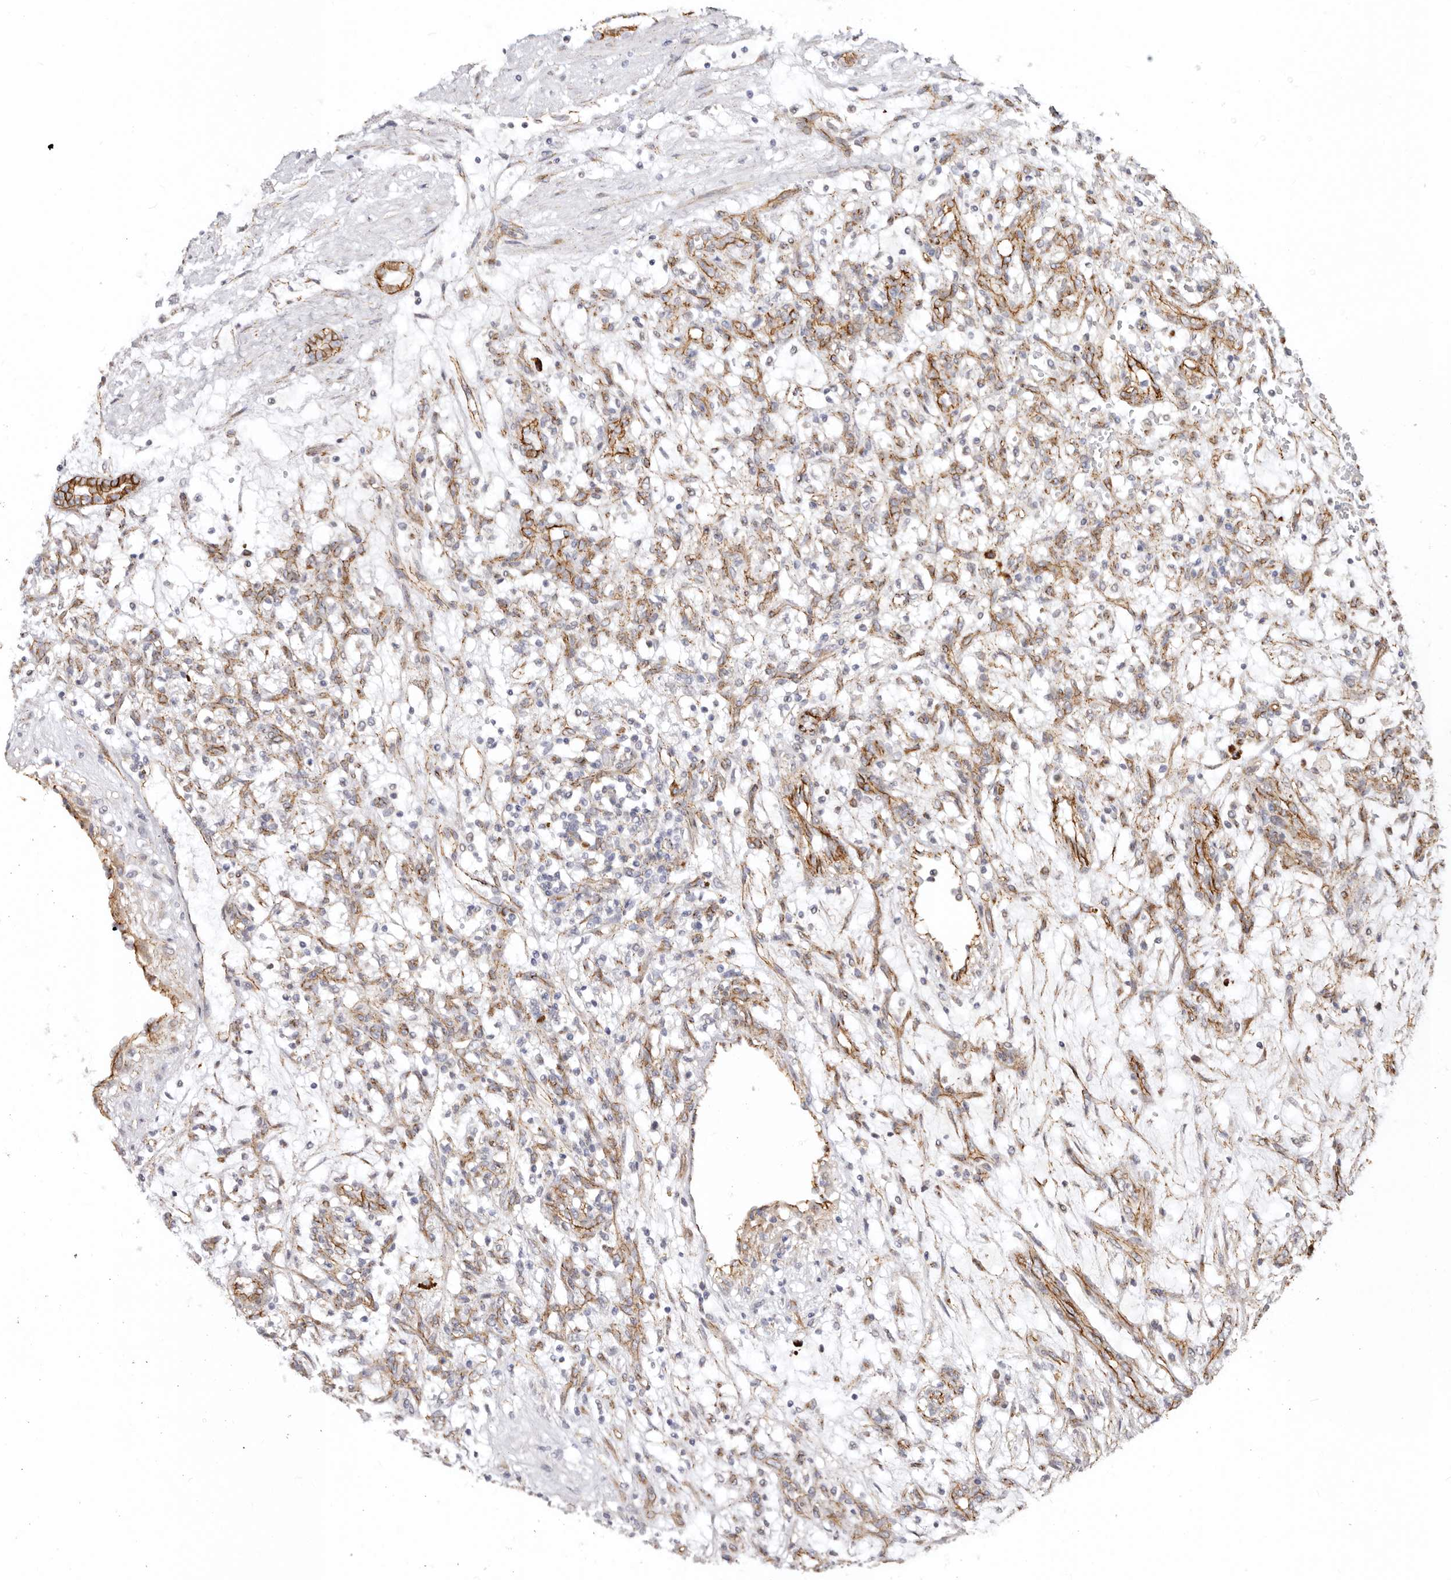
{"staining": {"intensity": "negative", "quantity": "none", "location": "none"}, "tissue": "renal cancer", "cell_type": "Tumor cells", "image_type": "cancer", "snomed": [{"axis": "morphology", "description": "Adenocarcinoma, NOS"}, {"axis": "topography", "description": "Kidney"}], "caption": "Protein analysis of renal cancer shows no significant staining in tumor cells.", "gene": "CTNNB1", "patient": {"sex": "female", "age": 57}}